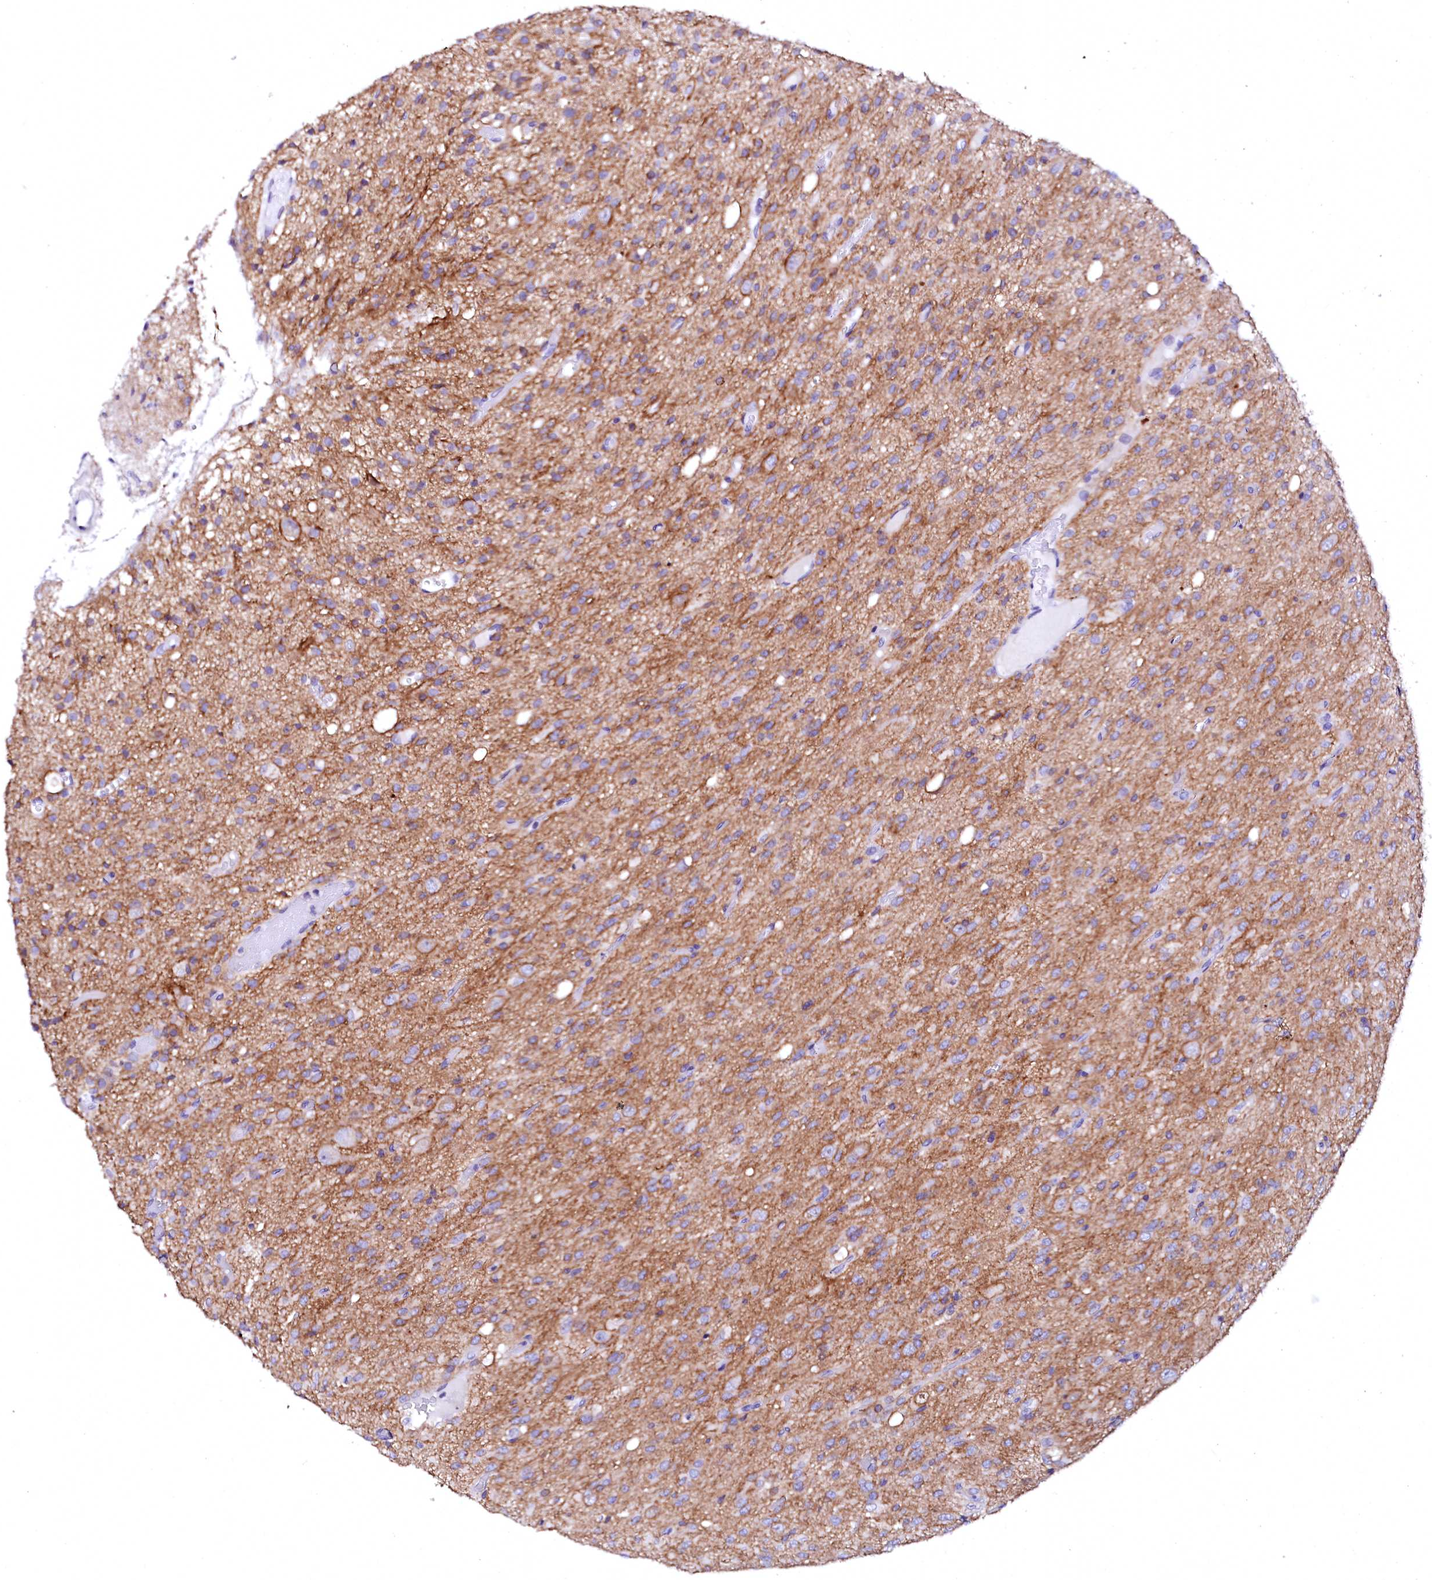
{"staining": {"intensity": "moderate", "quantity": "<25%", "location": "cytoplasmic/membranous"}, "tissue": "glioma", "cell_type": "Tumor cells", "image_type": "cancer", "snomed": [{"axis": "morphology", "description": "Glioma, malignant, High grade"}, {"axis": "topography", "description": "Brain"}], "caption": "Brown immunohistochemical staining in human glioma exhibits moderate cytoplasmic/membranous positivity in about <25% of tumor cells.", "gene": "NALF1", "patient": {"sex": "female", "age": 59}}